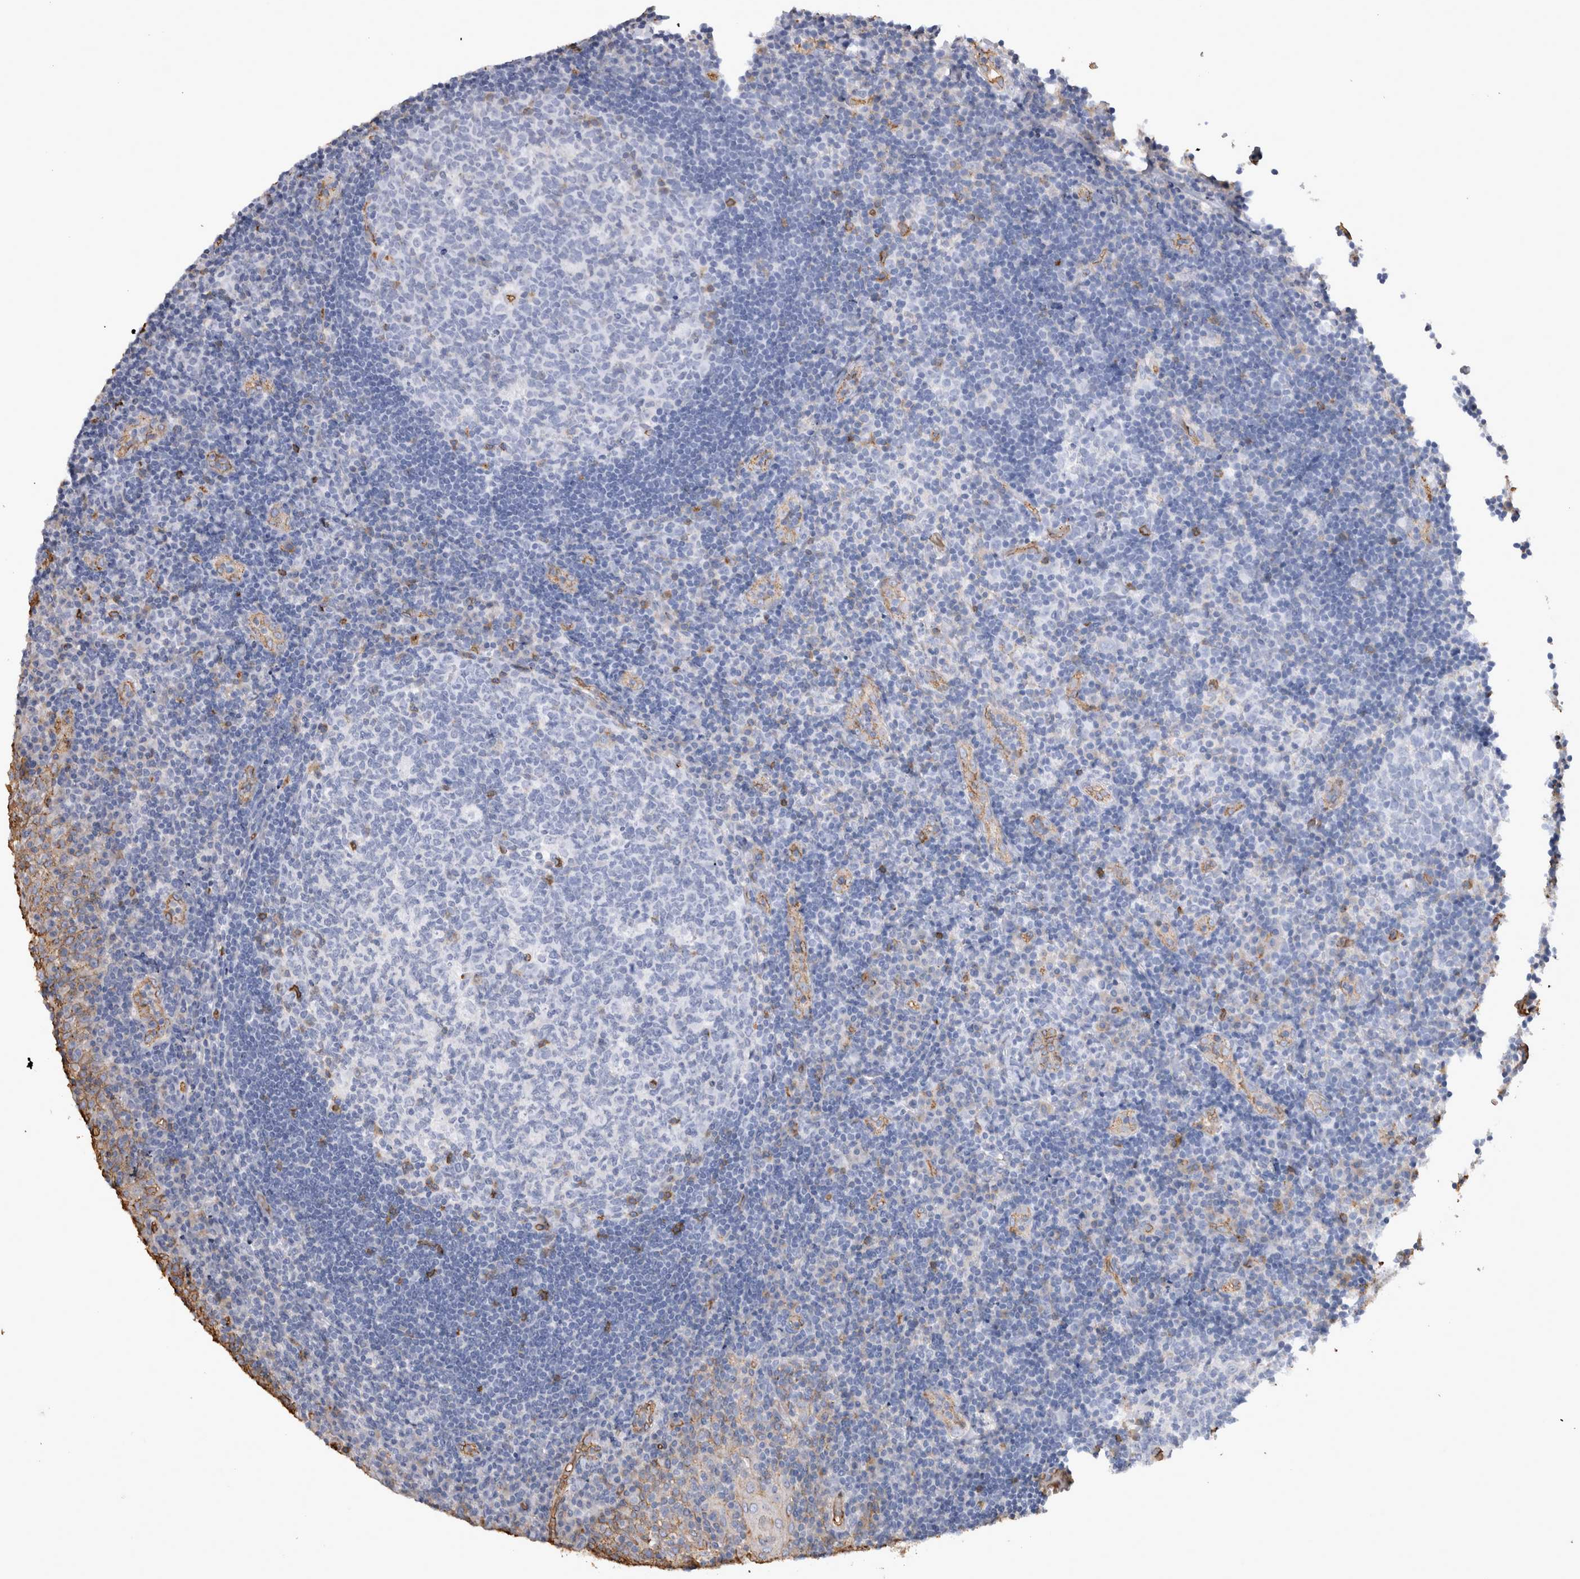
{"staining": {"intensity": "negative", "quantity": "none", "location": "none"}, "tissue": "tonsil", "cell_type": "Germinal center cells", "image_type": "normal", "snomed": [{"axis": "morphology", "description": "Normal tissue, NOS"}, {"axis": "topography", "description": "Tonsil"}], "caption": "This is an immunohistochemistry micrograph of normal tonsil. There is no staining in germinal center cells.", "gene": "IL17RC", "patient": {"sex": "female", "age": 40}}